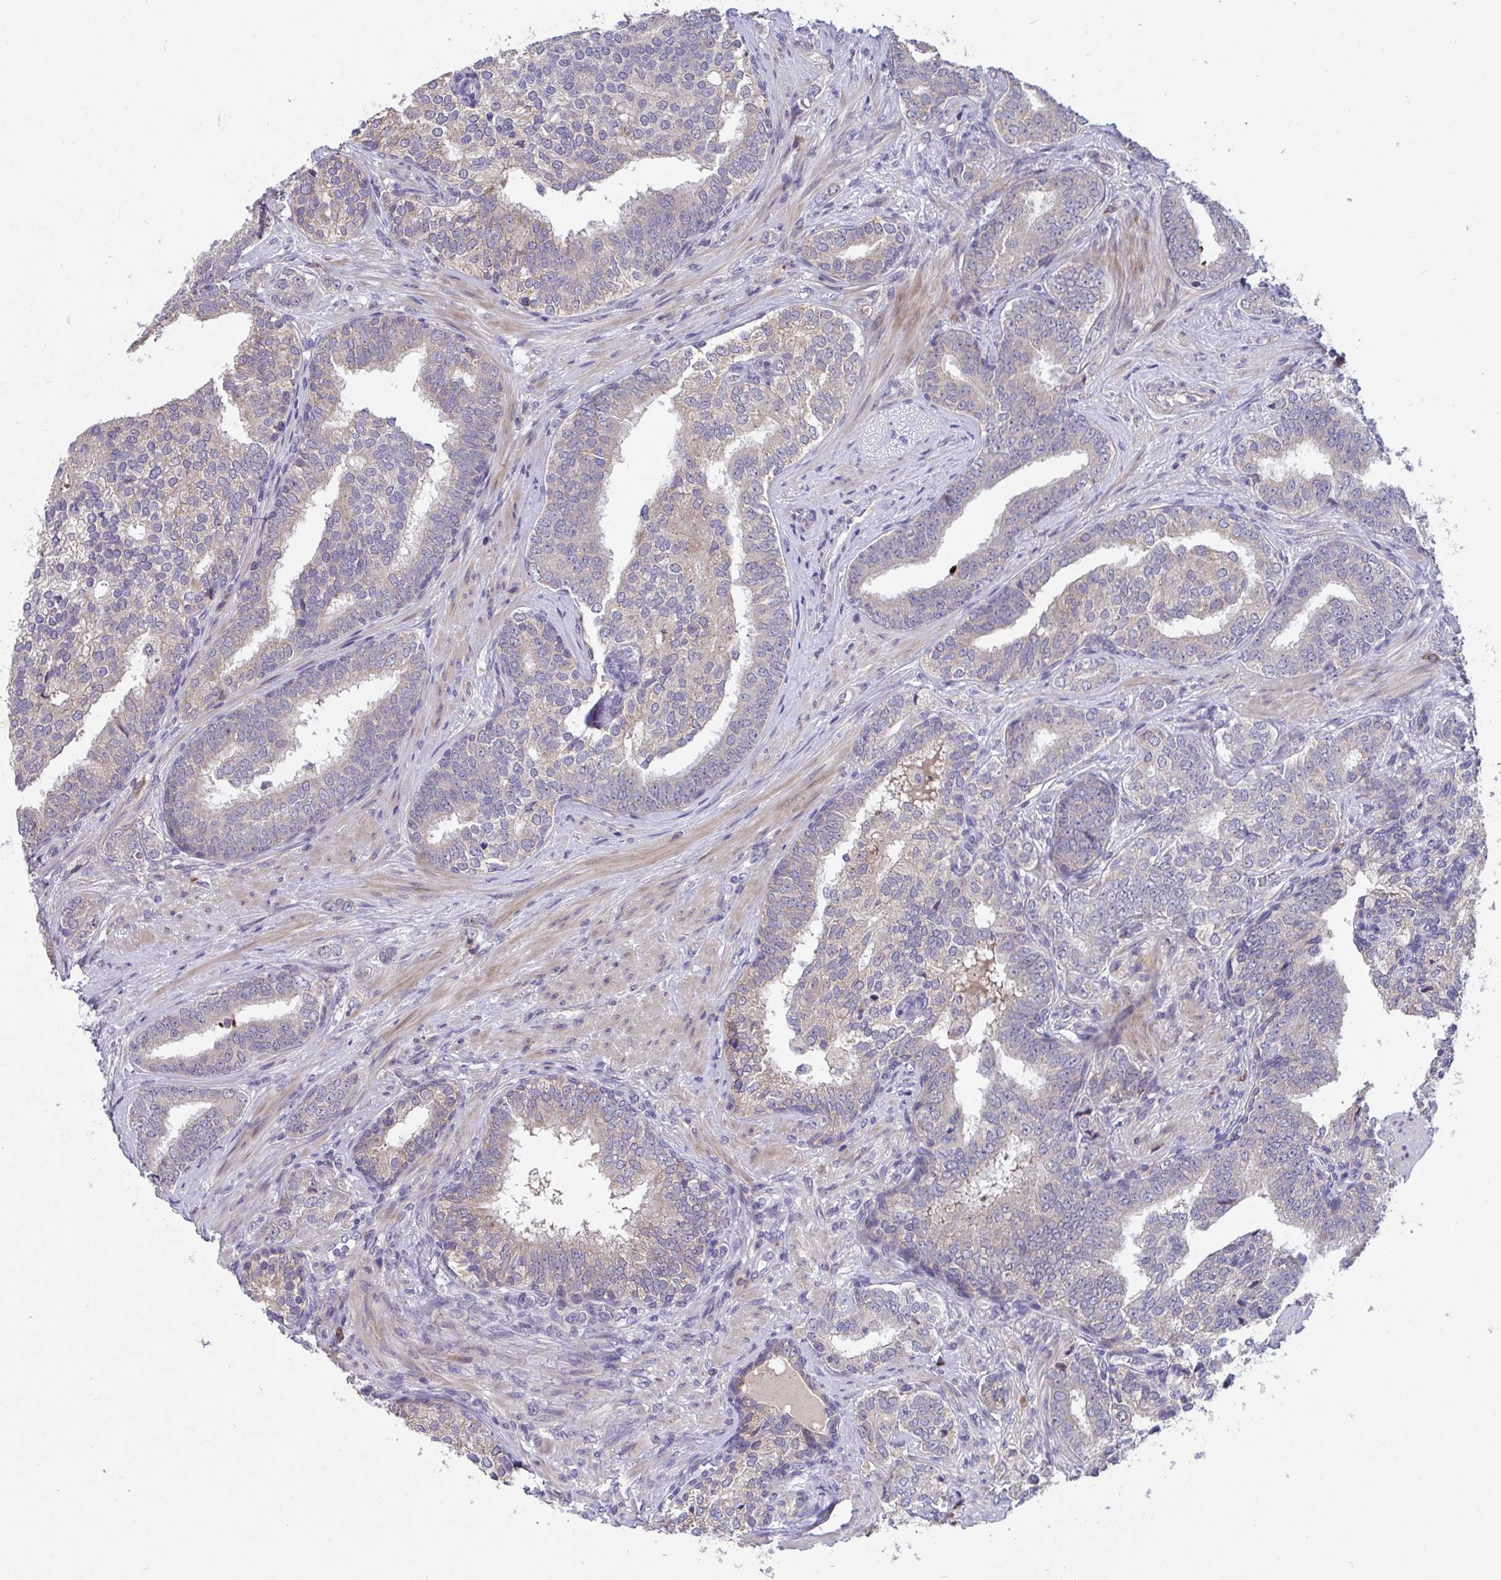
{"staining": {"intensity": "negative", "quantity": "none", "location": "none"}, "tissue": "prostate cancer", "cell_type": "Tumor cells", "image_type": "cancer", "snomed": [{"axis": "morphology", "description": "Adenocarcinoma, High grade"}, {"axis": "topography", "description": "Prostate"}], "caption": "High-grade adenocarcinoma (prostate) stained for a protein using immunohistochemistry (IHC) shows no staining tumor cells.", "gene": "SUSD4", "patient": {"sex": "male", "age": 72}}